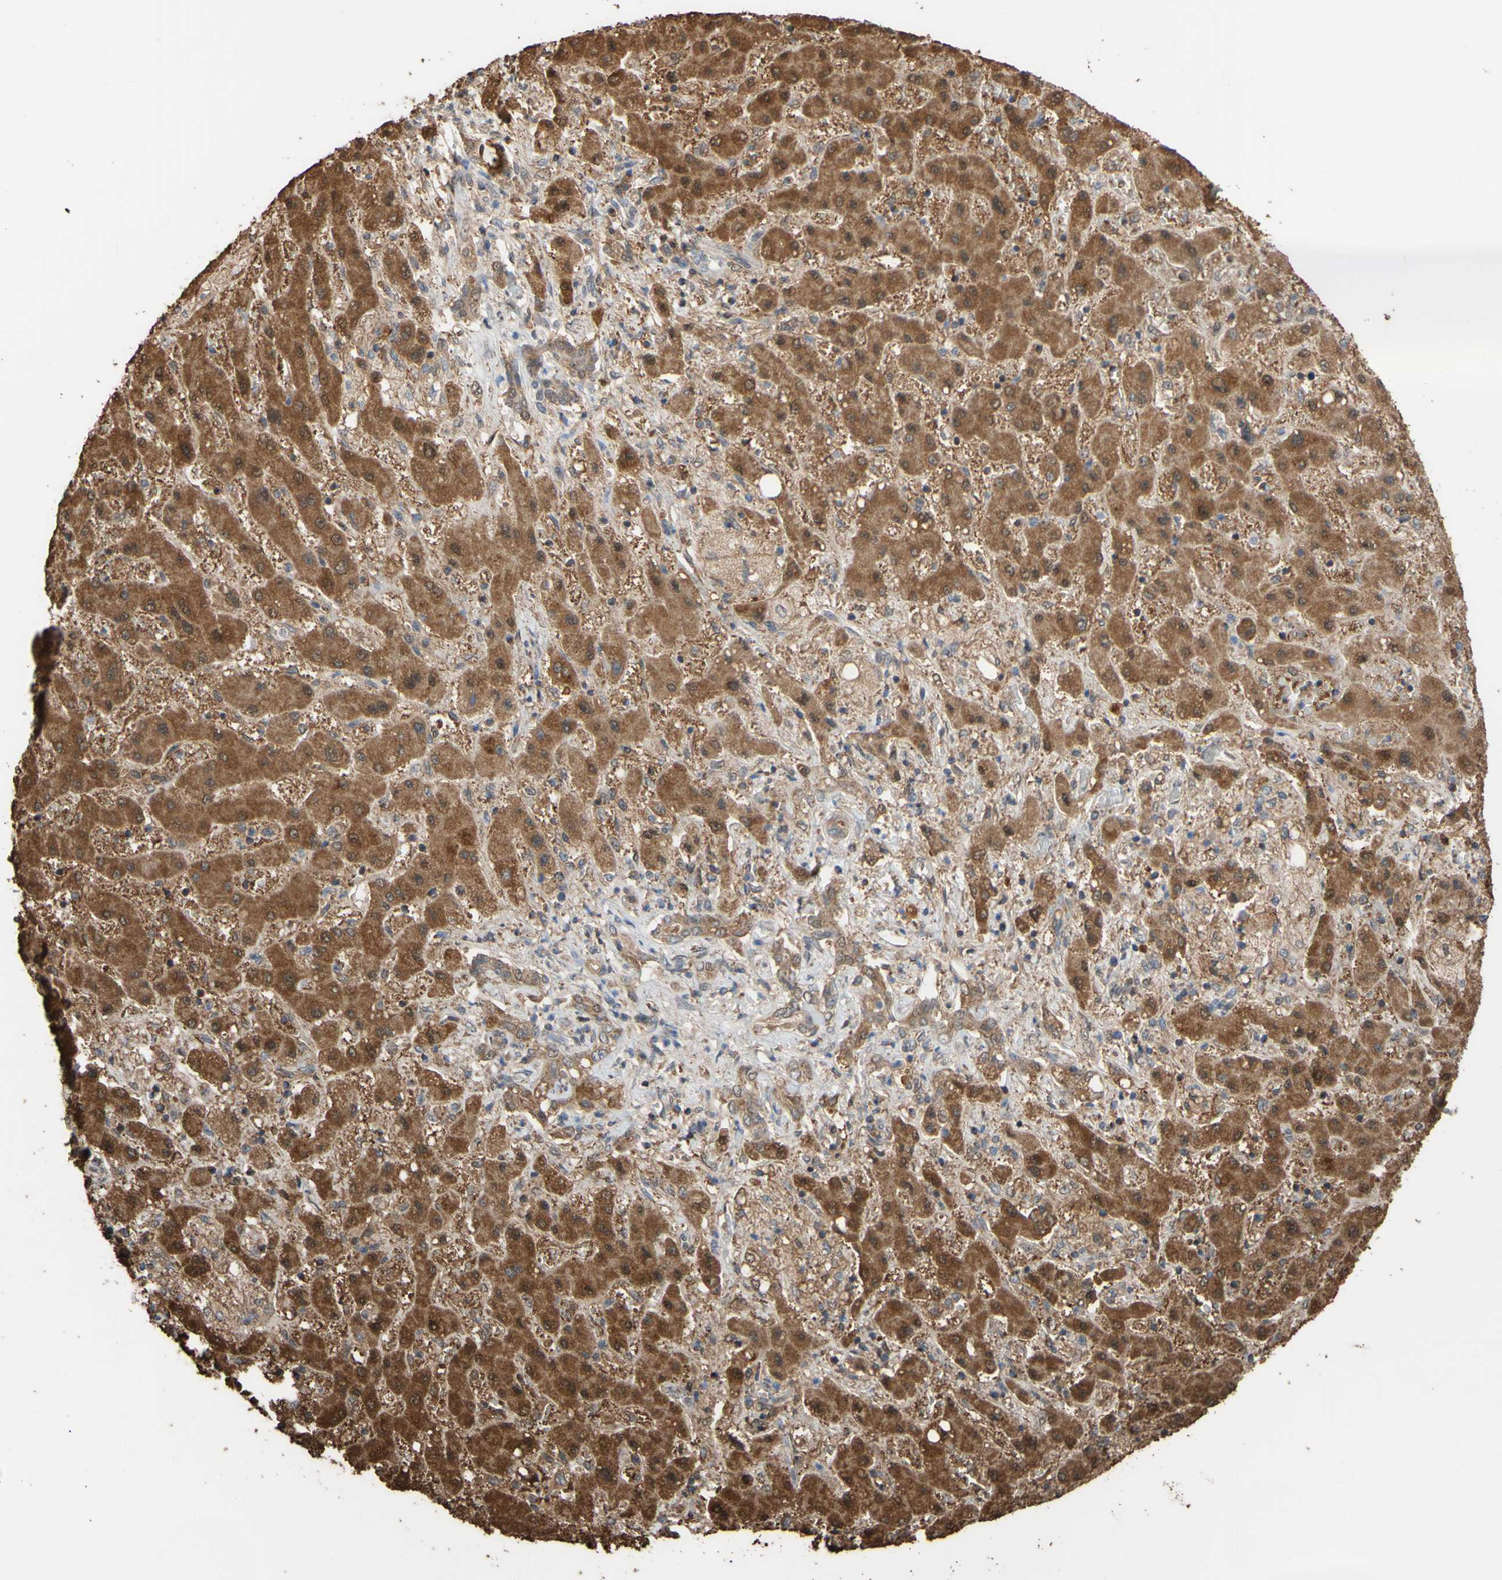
{"staining": {"intensity": "moderate", "quantity": ">75%", "location": "cytoplasmic/membranous"}, "tissue": "liver cancer", "cell_type": "Tumor cells", "image_type": "cancer", "snomed": [{"axis": "morphology", "description": "Cholangiocarcinoma"}, {"axis": "topography", "description": "Liver"}], "caption": "Immunohistochemical staining of human liver cancer demonstrates moderate cytoplasmic/membranous protein staining in approximately >75% of tumor cells.", "gene": "ALDH9A1", "patient": {"sex": "male", "age": 50}}